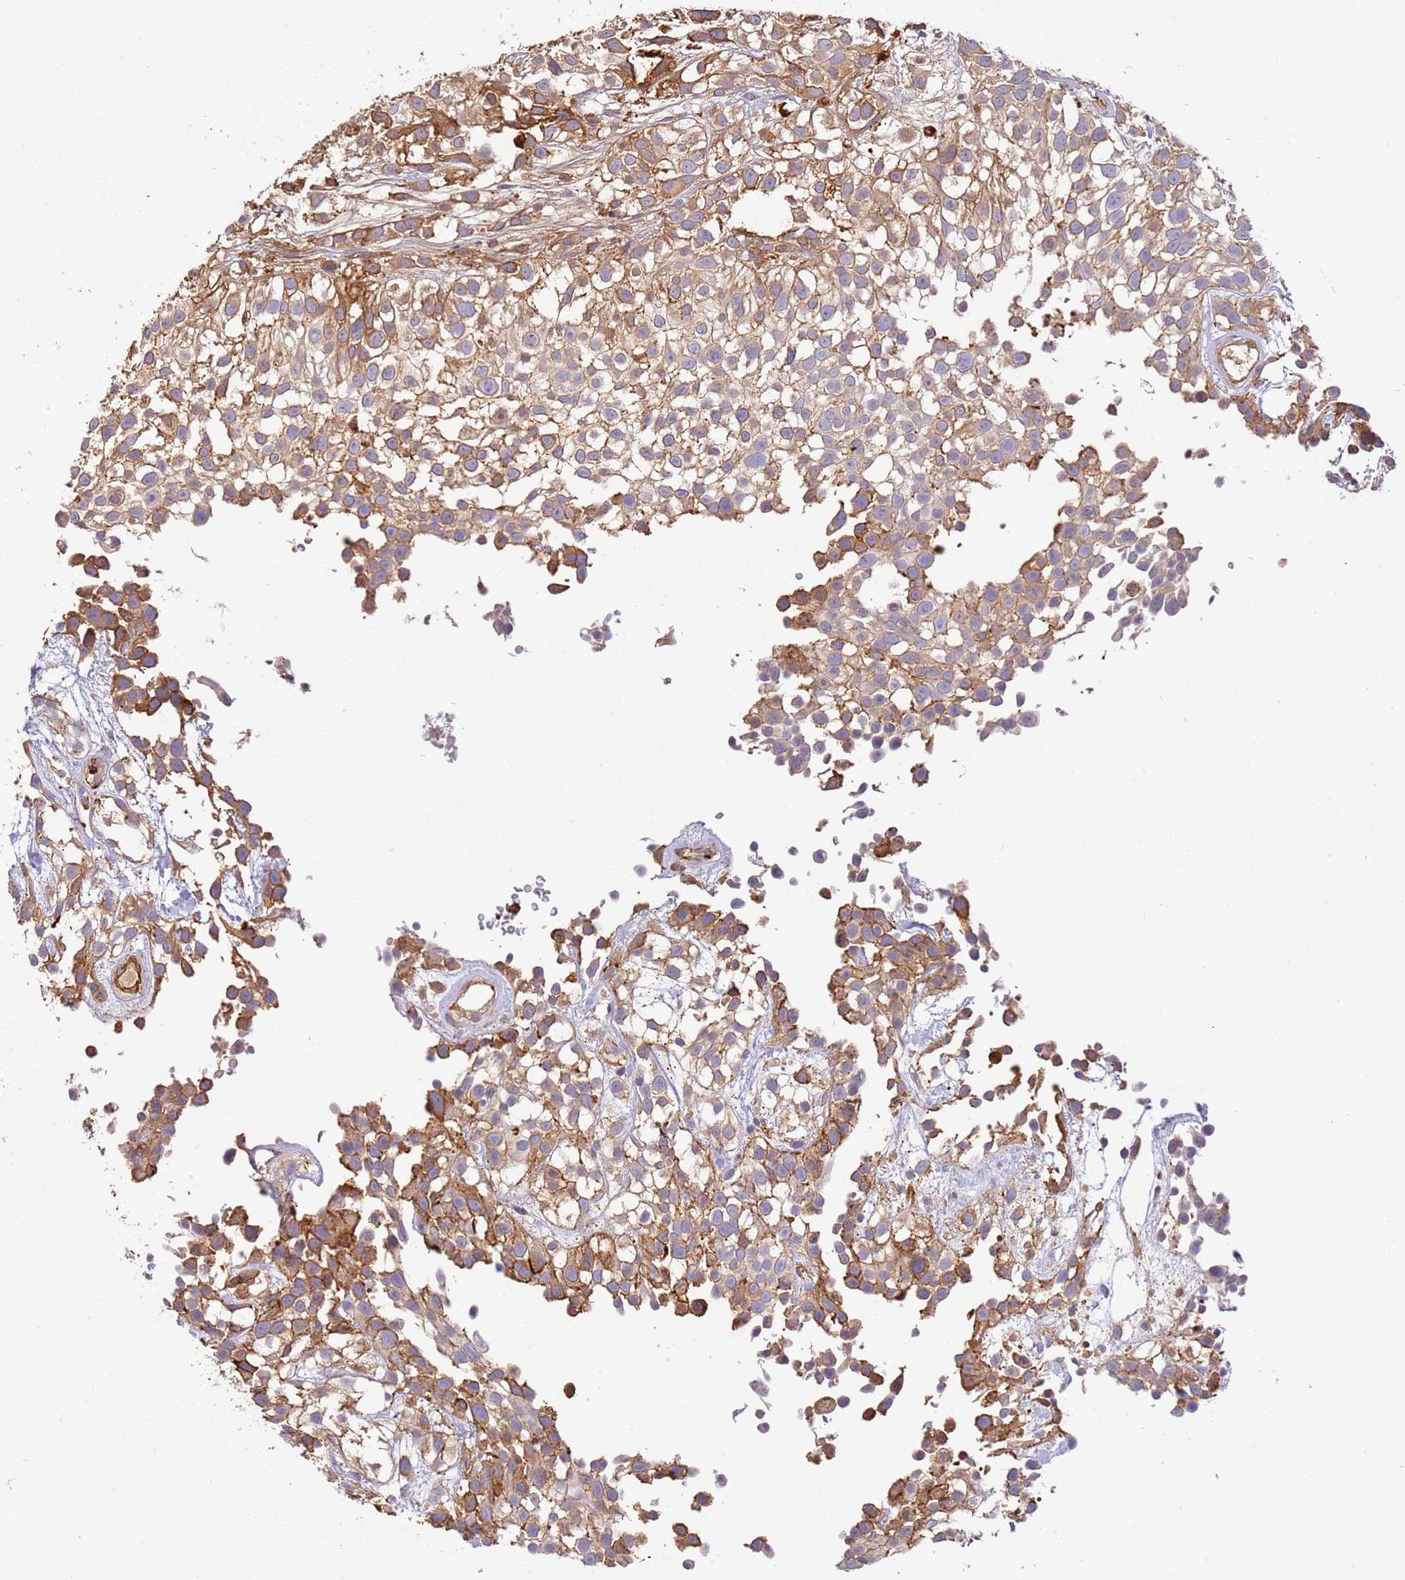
{"staining": {"intensity": "moderate", "quantity": ">75%", "location": "cytoplasmic/membranous"}, "tissue": "urothelial cancer", "cell_type": "Tumor cells", "image_type": "cancer", "snomed": [{"axis": "morphology", "description": "Urothelial carcinoma, High grade"}, {"axis": "topography", "description": "Urinary bladder"}], "caption": "A medium amount of moderate cytoplasmic/membranous staining is identified in about >75% of tumor cells in high-grade urothelial carcinoma tissue.", "gene": "OR6P1", "patient": {"sex": "male", "age": 56}}